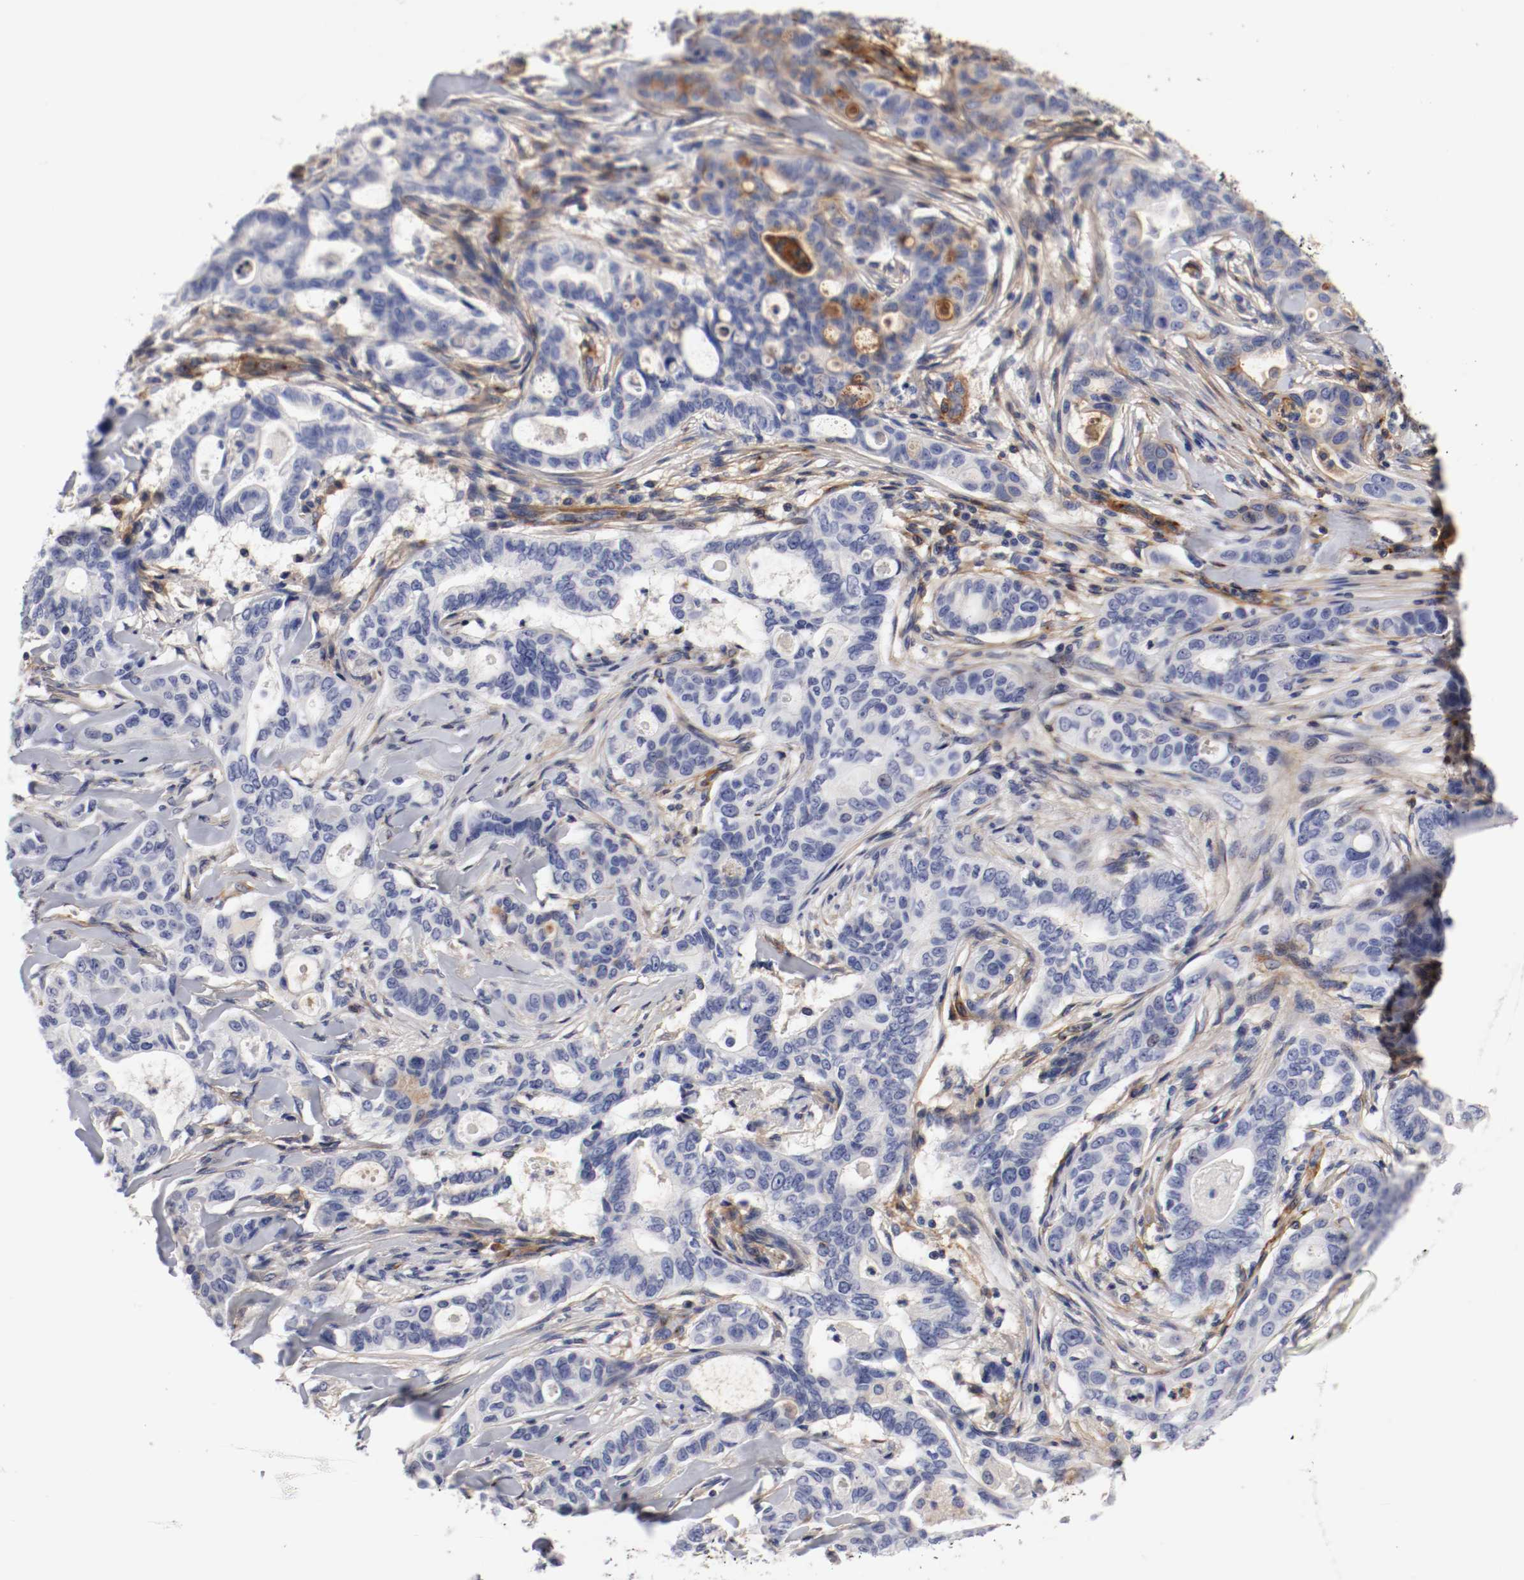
{"staining": {"intensity": "moderate", "quantity": "<25%", "location": "cytoplasmic/membranous"}, "tissue": "liver cancer", "cell_type": "Tumor cells", "image_type": "cancer", "snomed": [{"axis": "morphology", "description": "Cholangiocarcinoma"}, {"axis": "topography", "description": "Liver"}], "caption": "Immunohistochemistry (IHC) (DAB (3,3'-diaminobenzidine)) staining of human liver cancer reveals moderate cytoplasmic/membranous protein positivity in approximately <25% of tumor cells. (brown staining indicates protein expression, while blue staining denotes nuclei).", "gene": "IFITM1", "patient": {"sex": "female", "age": 67}}